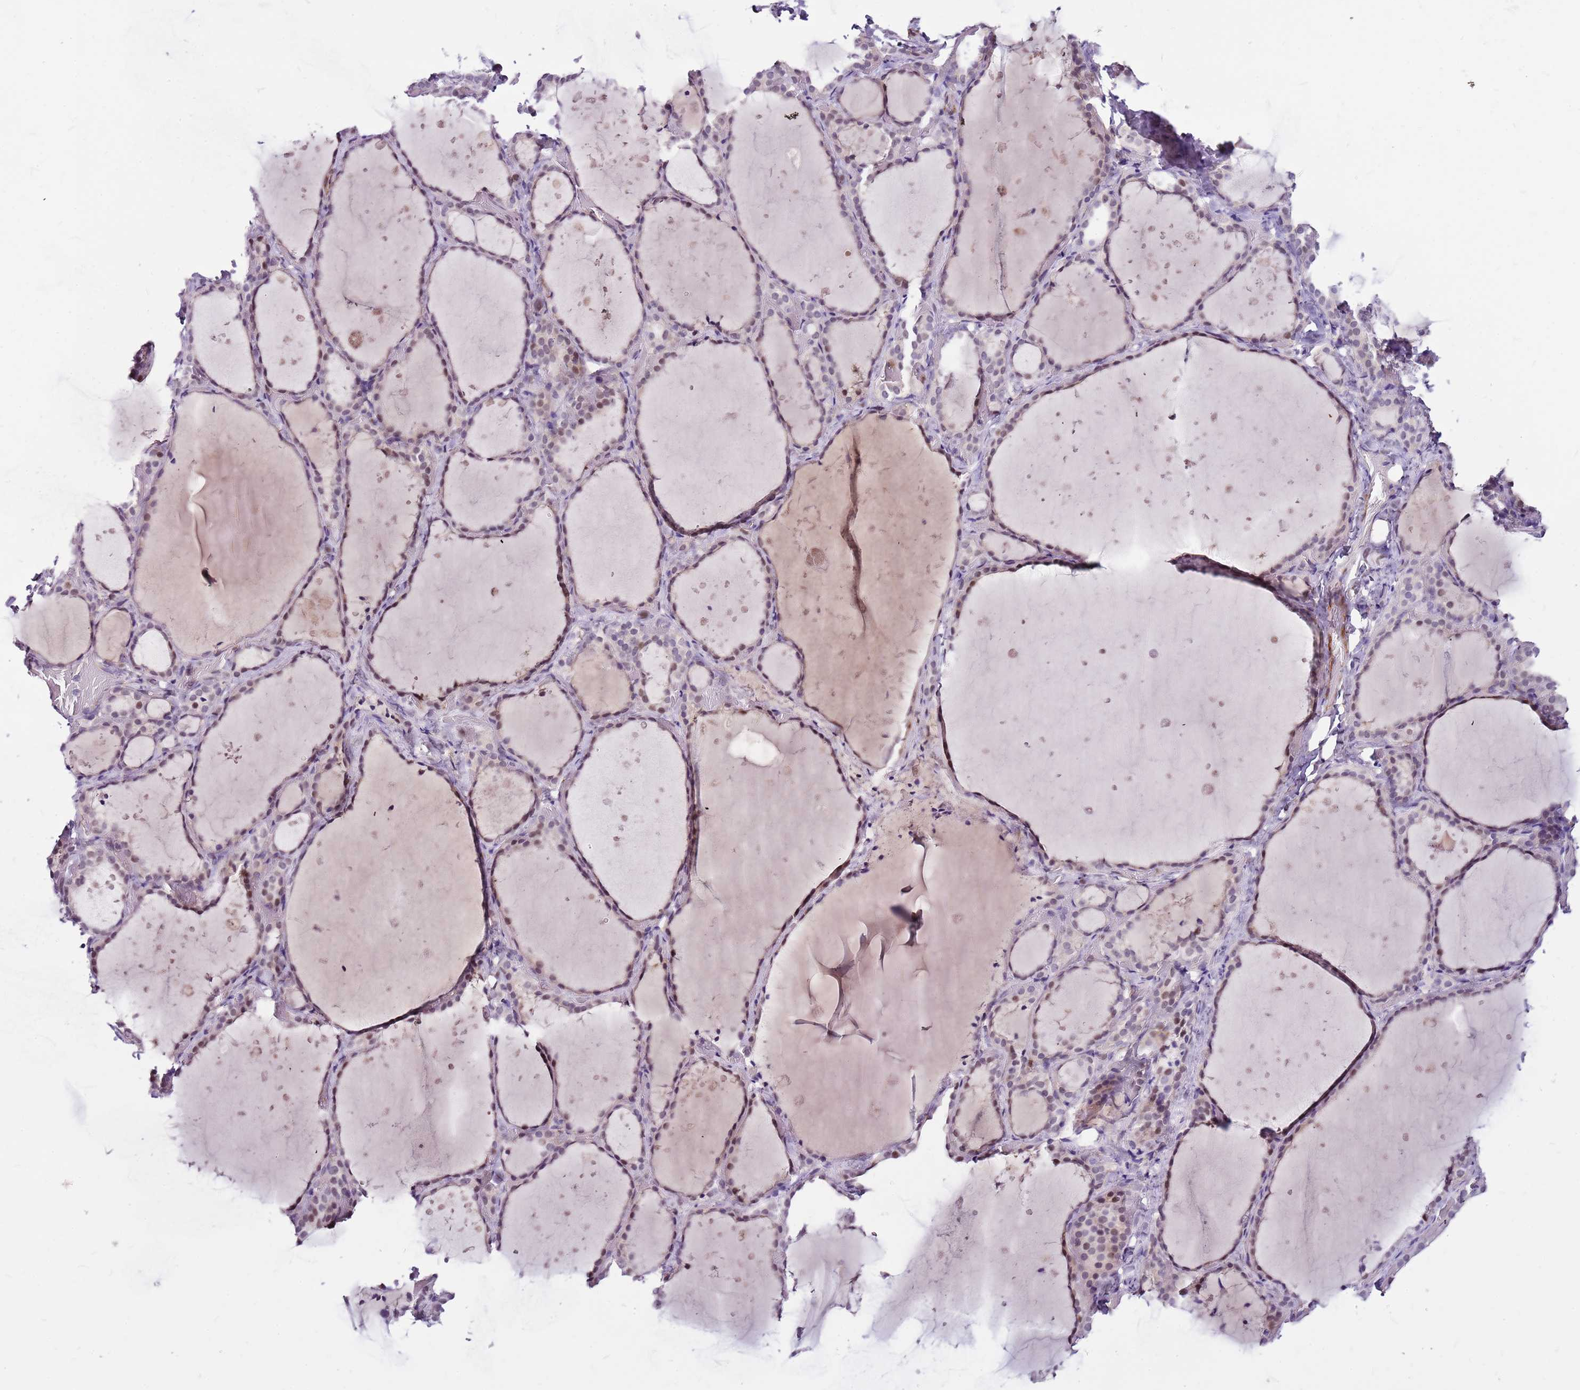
{"staining": {"intensity": "moderate", "quantity": "<25%", "location": "nuclear"}, "tissue": "thyroid gland", "cell_type": "Glandular cells", "image_type": "normal", "snomed": [{"axis": "morphology", "description": "Normal tissue, NOS"}, {"axis": "topography", "description": "Thyroid gland"}], "caption": "Protein staining by immunohistochemistry demonstrates moderate nuclear positivity in about <25% of glandular cells in benign thyroid gland. Immunohistochemistry stains the protein in brown and the nuclei are stained blue.", "gene": "POLE3", "patient": {"sex": "female", "age": 44}}